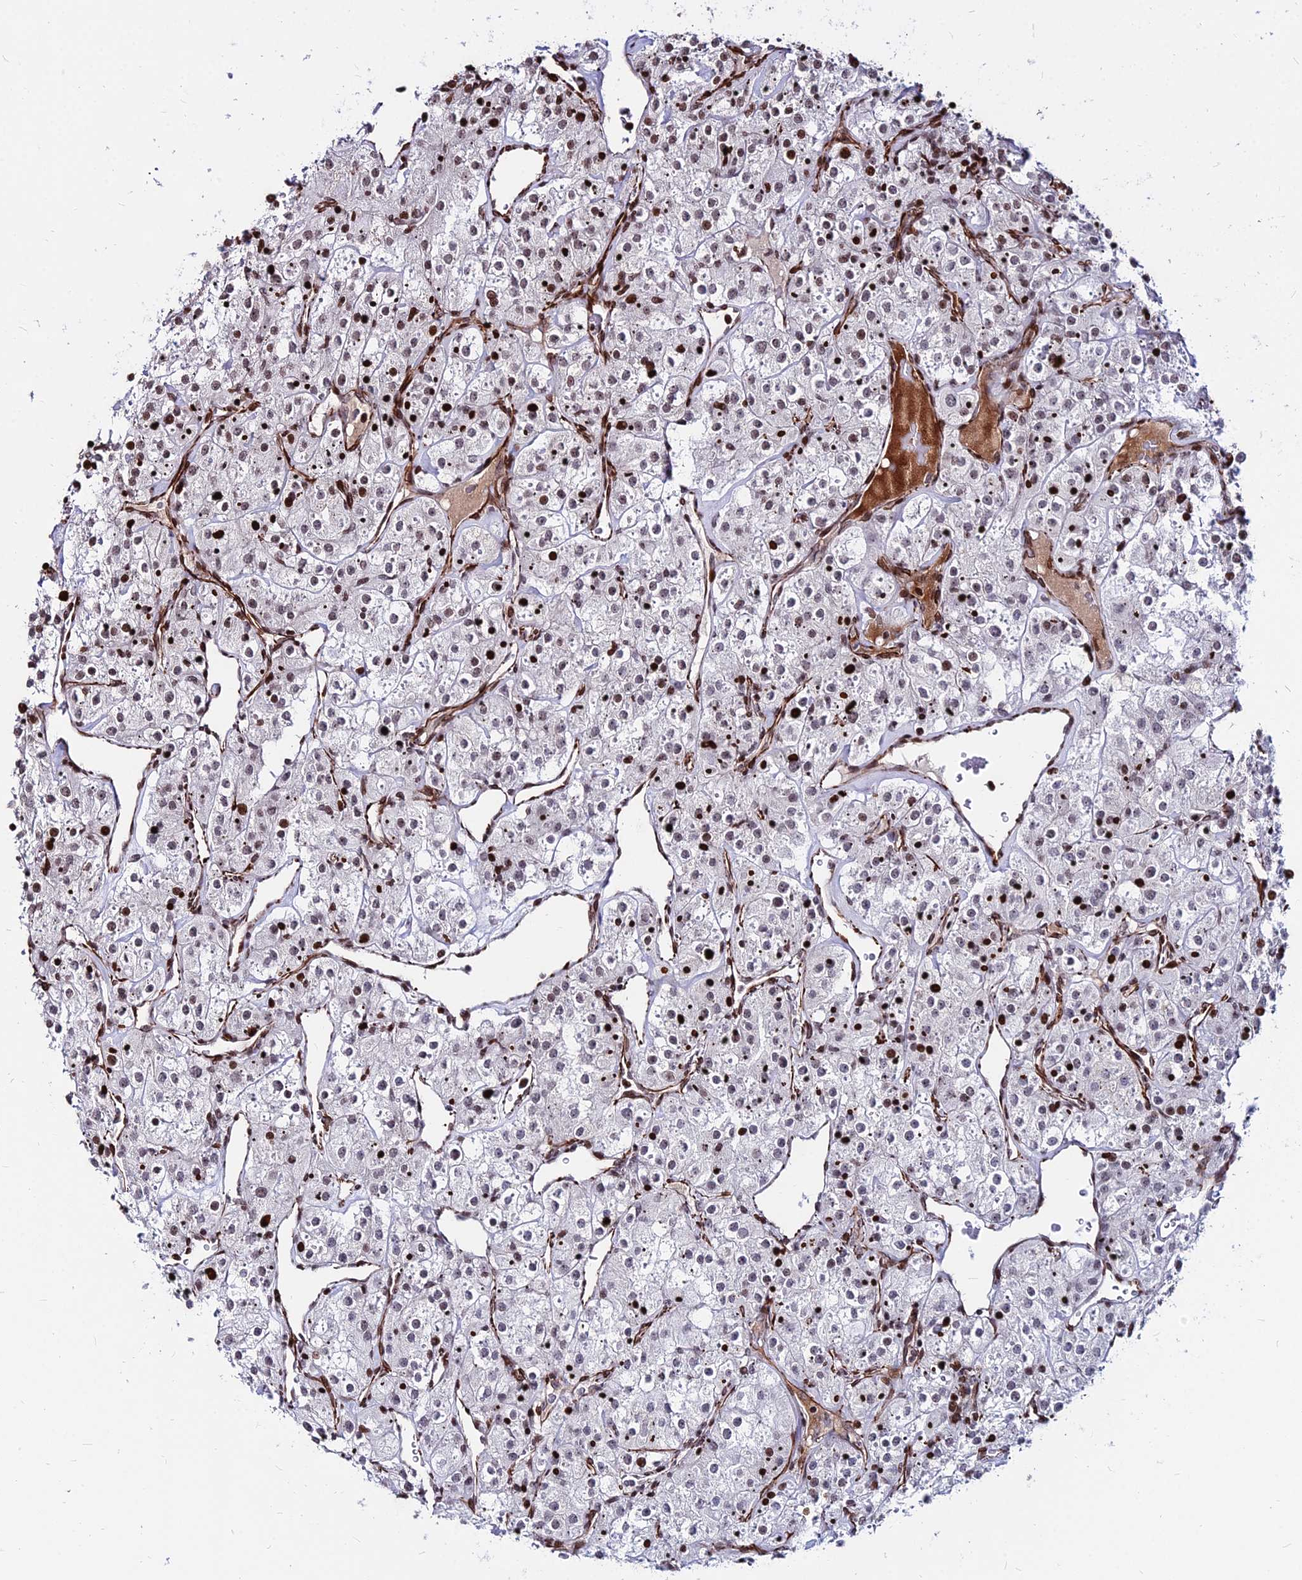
{"staining": {"intensity": "weak", "quantity": "<25%", "location": "nuclear"}, "tissue": "renal cancer", "cell_type": "Tumor cells", "image_type": "cancer", "snomed": [{"axis": "morphology", "description": "Adenocarcinoma, NOS"}, {"axis": "topography", "description": "Kidney"}], "caption": "Tumor cells are negative for brown protein staining in adenocarcinoma (renal).", "gene": "NYAP2", "patient": {"sex": "male", "age": 77}}